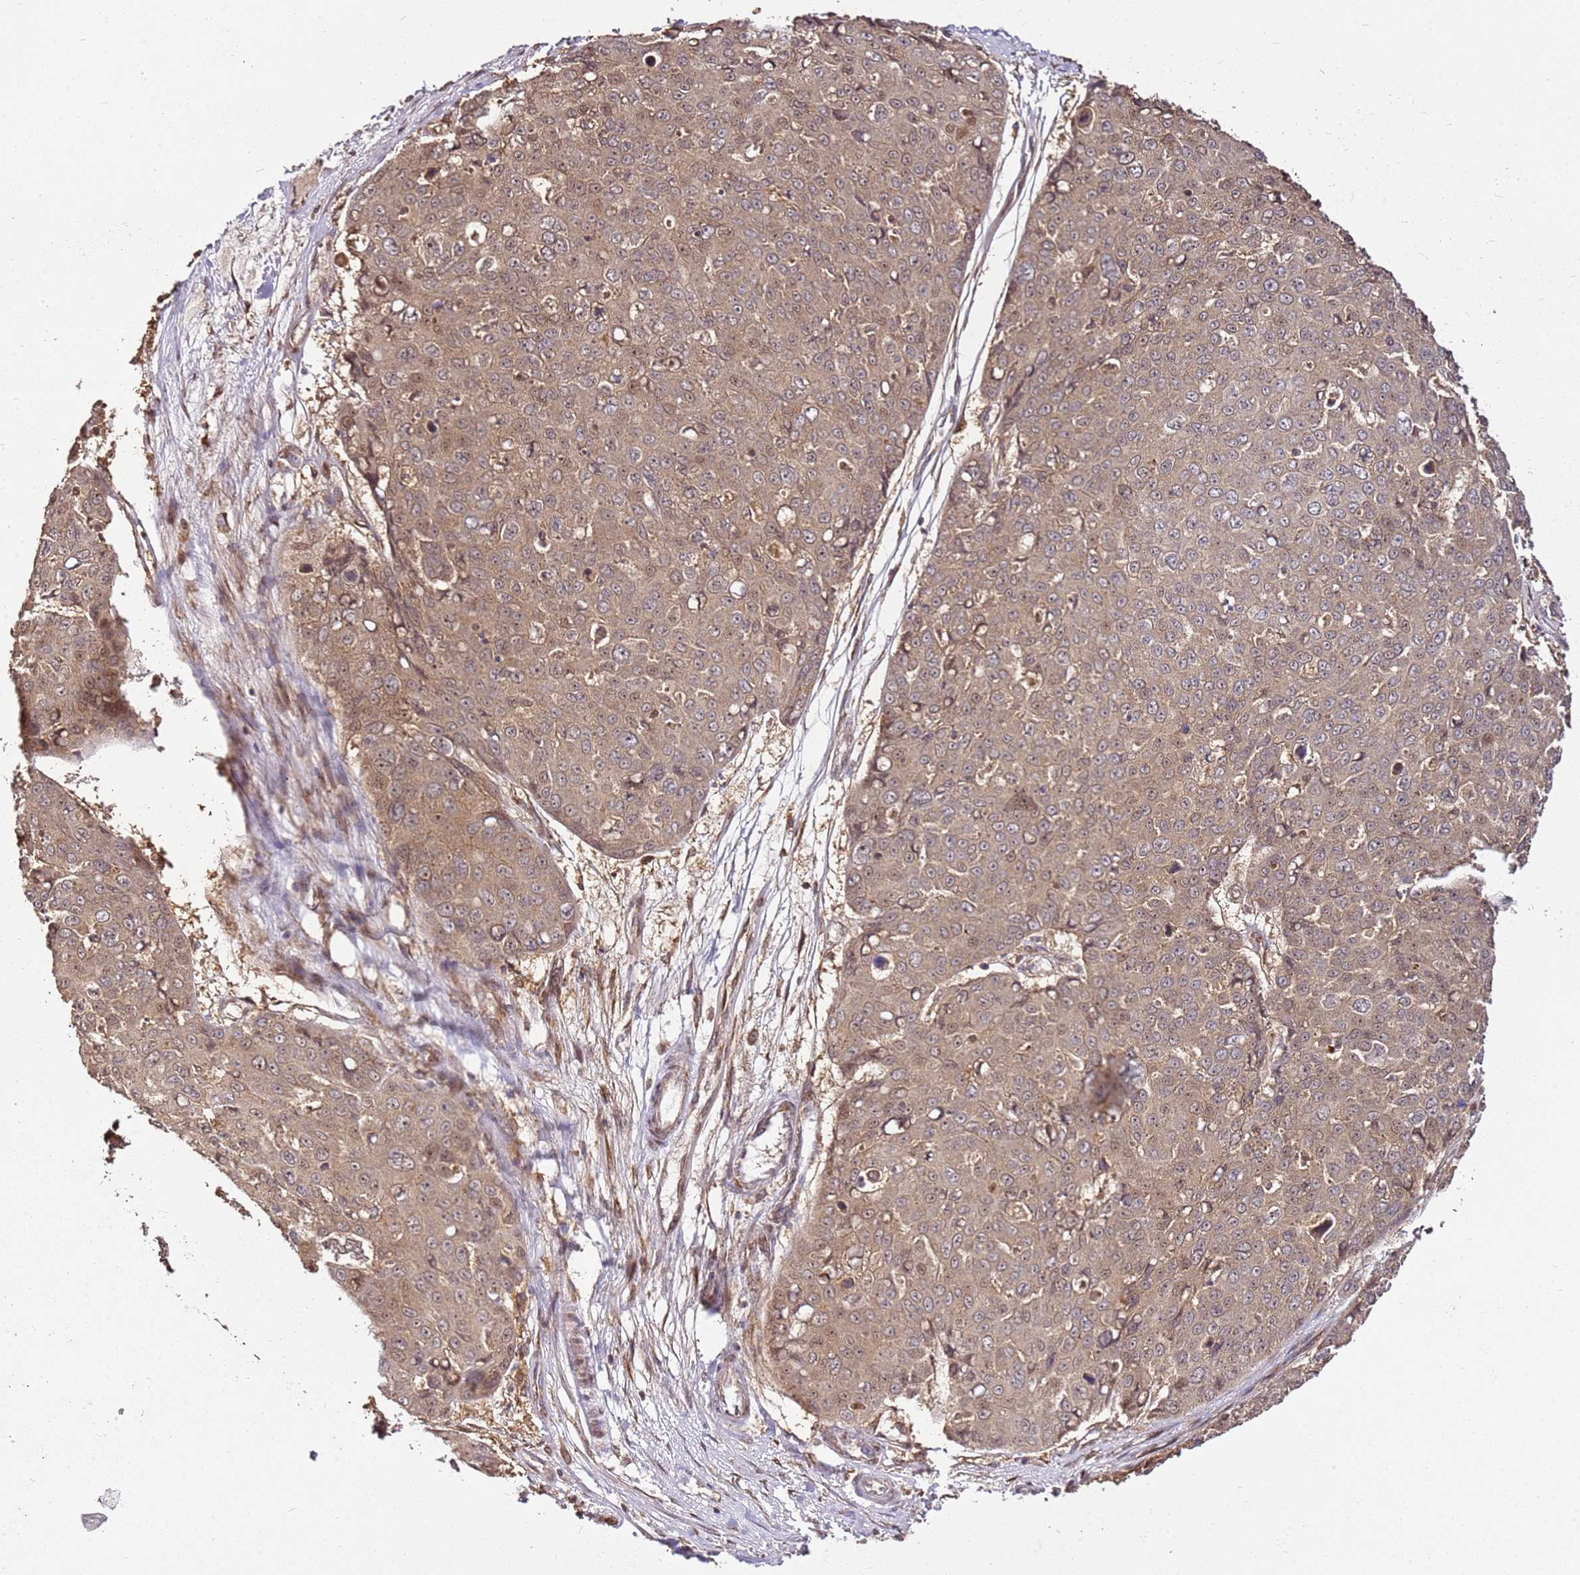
{"staining": {"intensity": "moderate", "quantity": ">75%", "location": "cytoplasmic/membranous,nuclear"}, "tissue": "skin cancer", "cell_type": "Tumor cells", "image_type": "cancer", "snomed": [{"axis": "morphology", "description": "Squamous cell carcinoma, NOS"}, {"axis": "topography", "description": "Skin"}], "caption": "Skin cancer (squamous cell carcinoma) stained with a protein marker displays moderate staining in tumor cells.", "gene": "RASA3", "patient": {"sex": "male", "age": 71}}